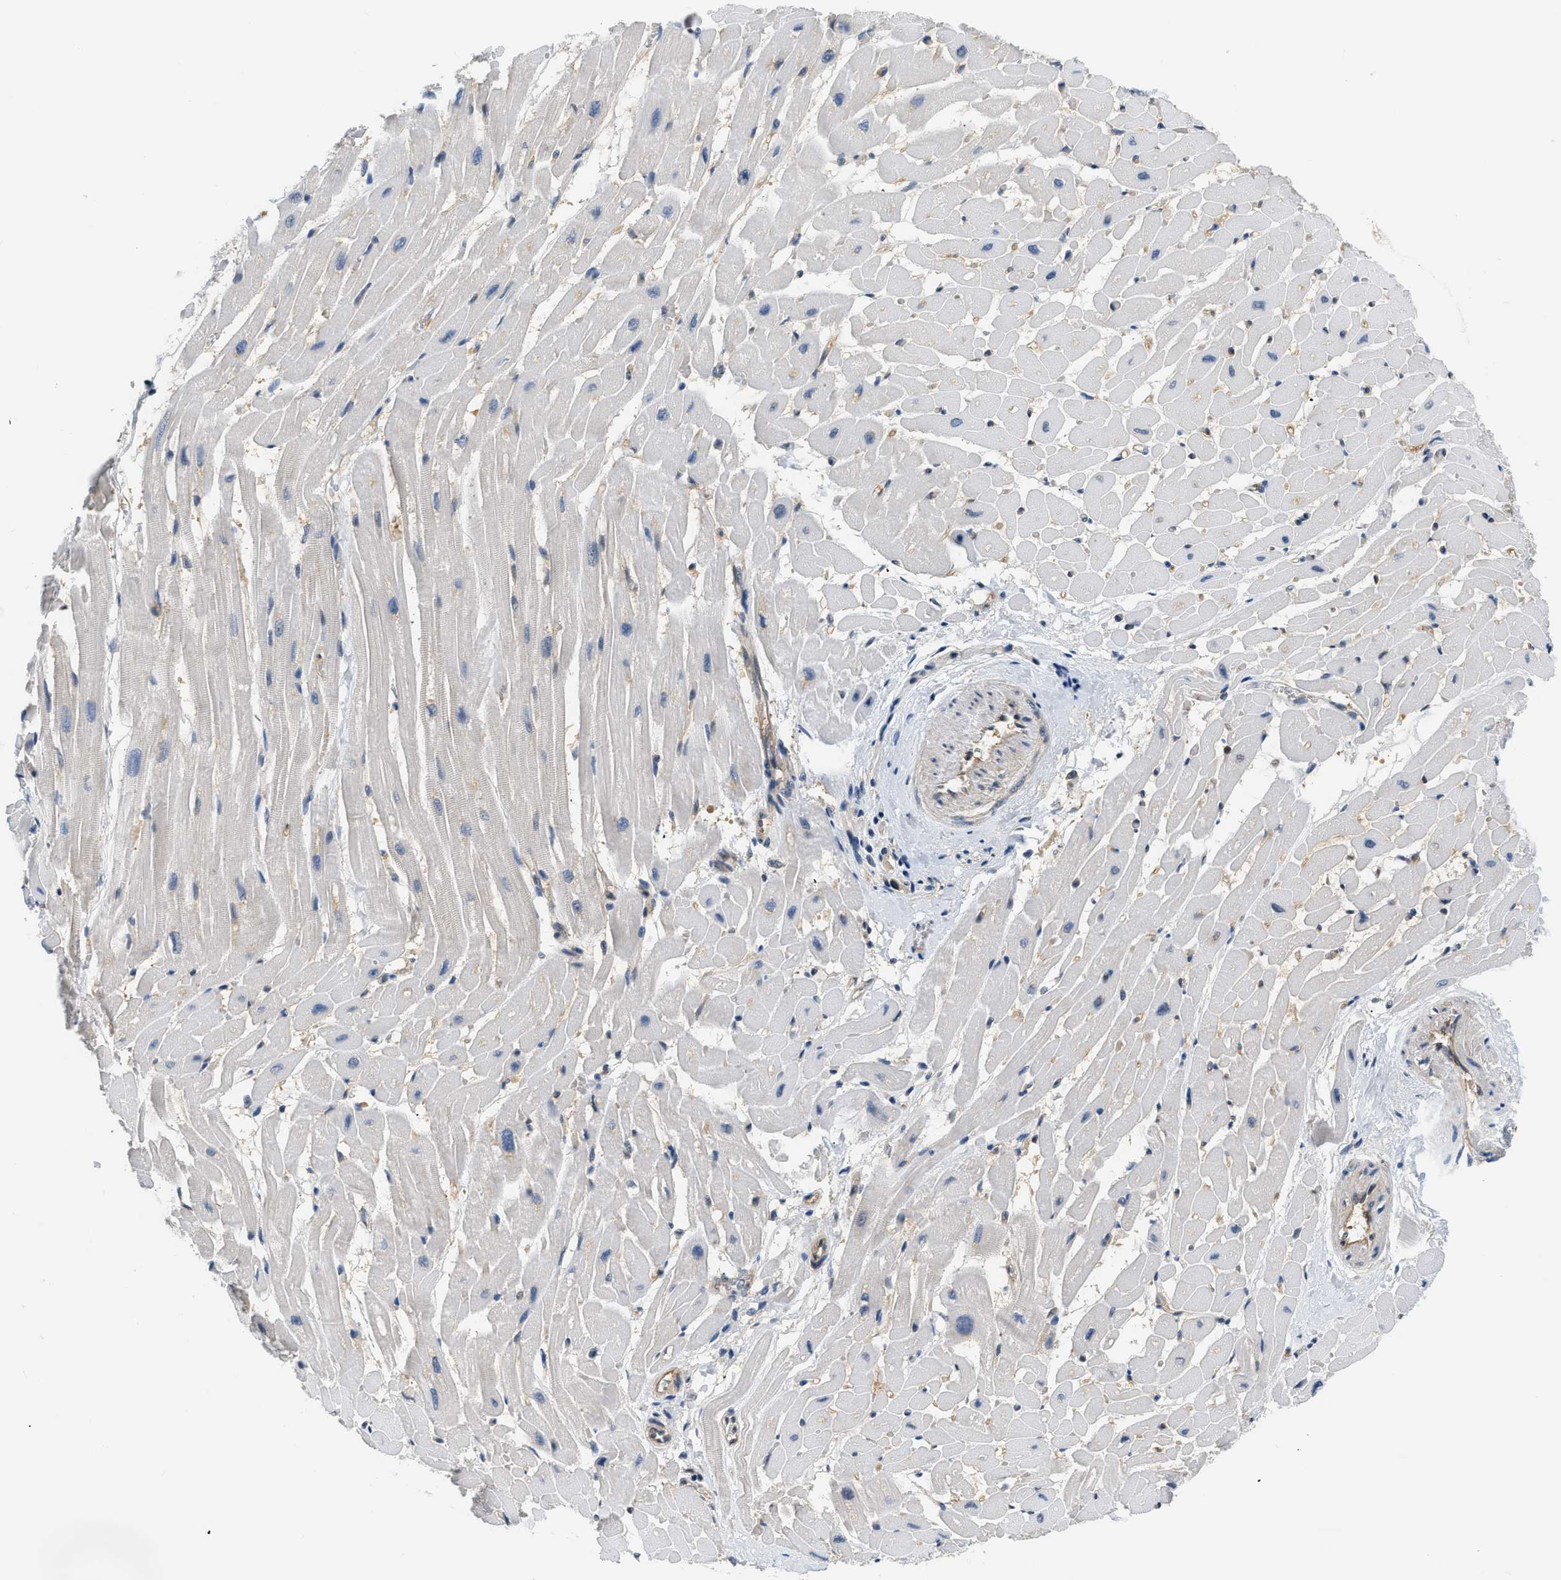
{"staining": {"intensity": "weak", "quantity": "<25%", "location": "cytoplasmic/membranous"}, "tissue": "heart muscle", "cell_type": "Cardiomyocytes", "image_type": "normal", "snomed": [{"axis": "morphology", "description": "Normal tissue, NOS"}, {"axis": "topography", "description": "Heart"}], "caption": "Heart muscle stained for a protein using immunohistochemistry (IHC) demonstrates no staining cardiomyocytes.", "gene": "EIF4EBP2", "patient": {"sex": "male", "age": 45}}